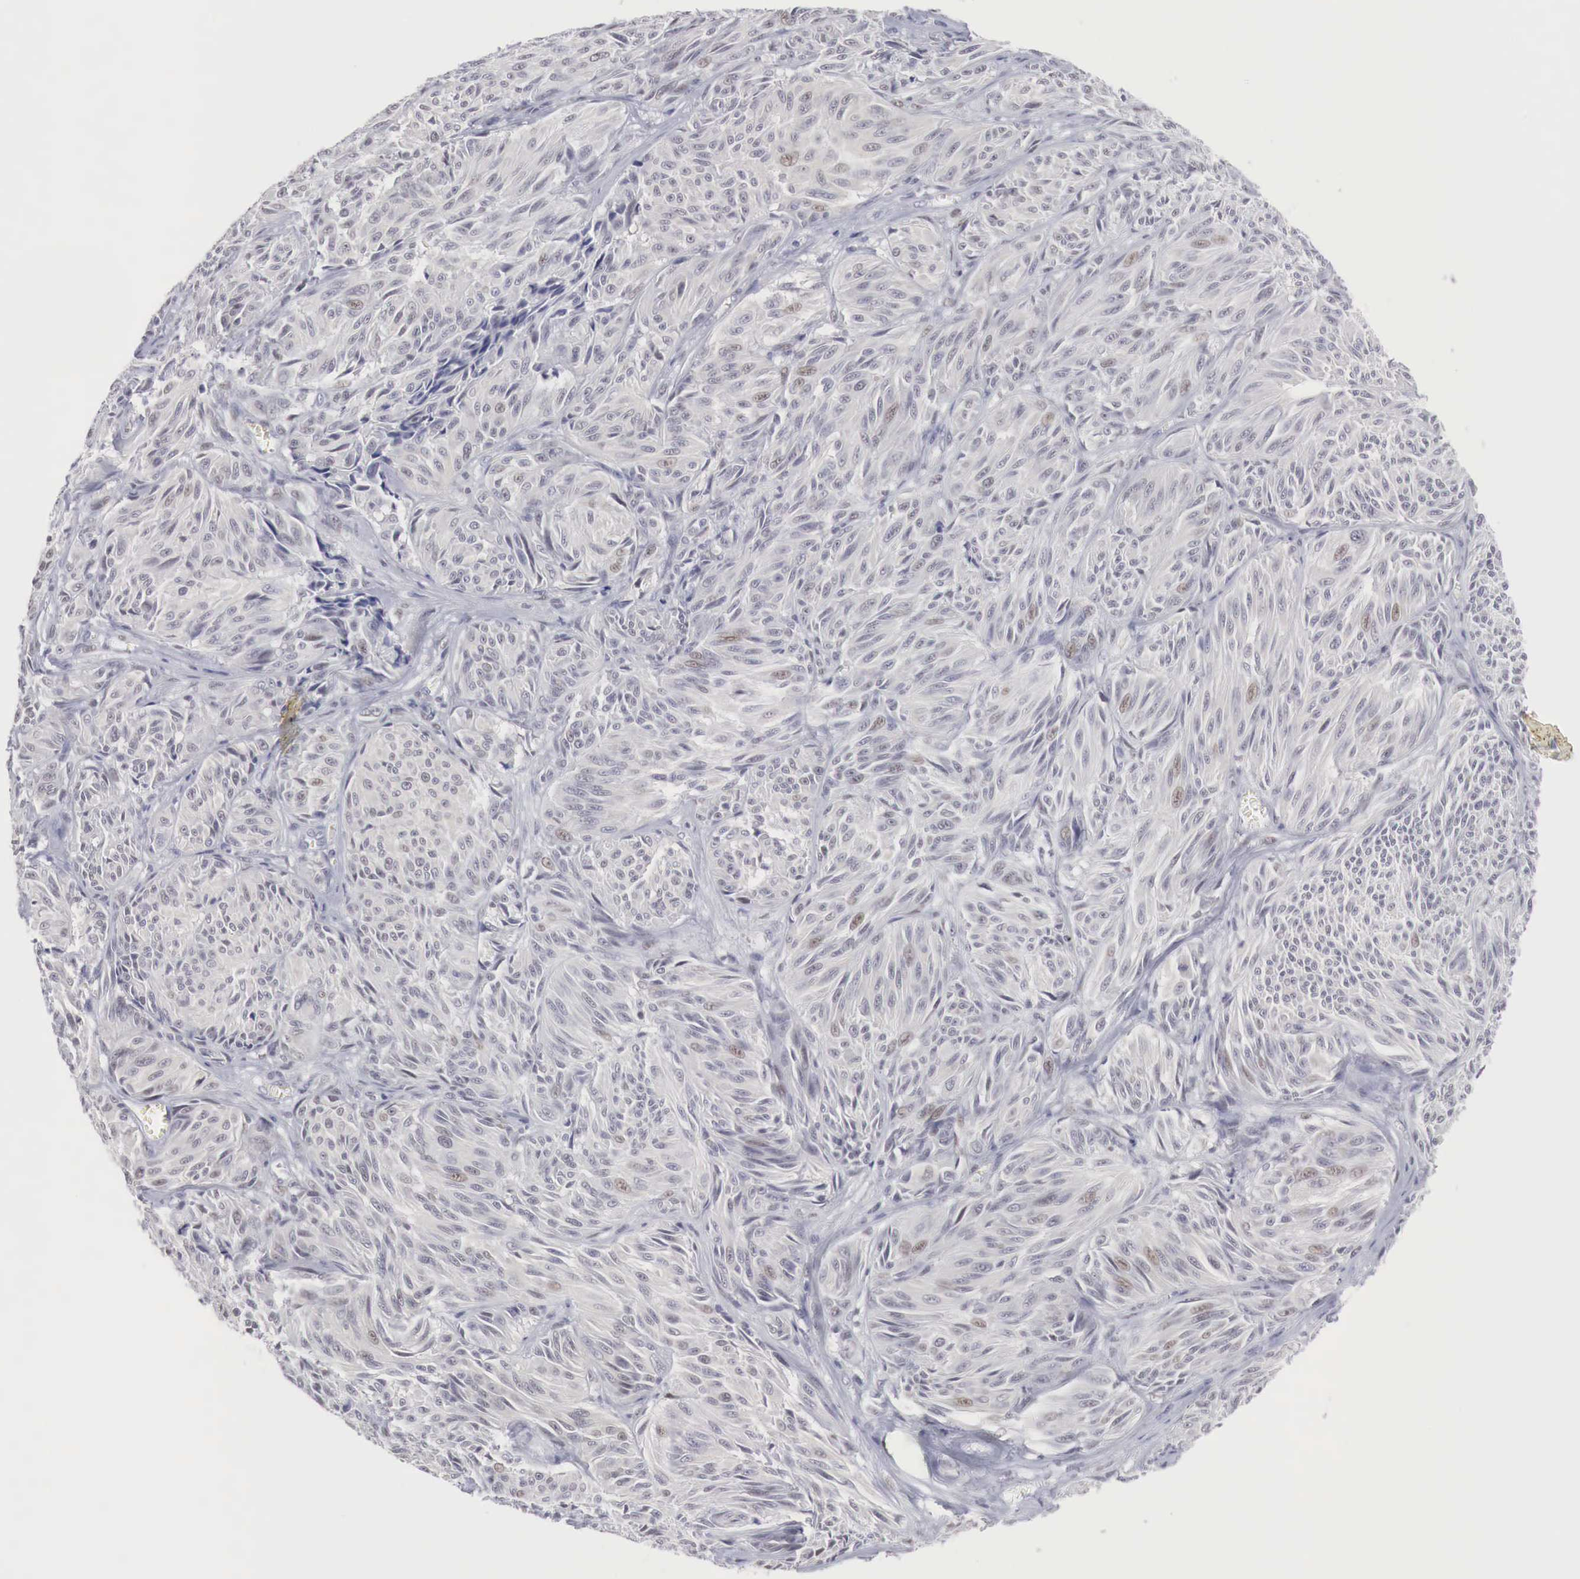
{"staining": {"intensity": "weak", "quantity": "<25%", "location": "nuclear"}, "tissue": "melanoma", "cell_type": "Tumor cells", "image_type": "cancer", "snomed": [{"axis": "morphology", "description": "Malignant melanoma, NOS"}, {"axis": "topography", "description": "Skin"}], "caption": "DAB immunohistochemical staining of melanoma exhibits no significant staining in tumor cells.", "gene": "FOXP2", "patient": {"sex": "male", "age": 54}}